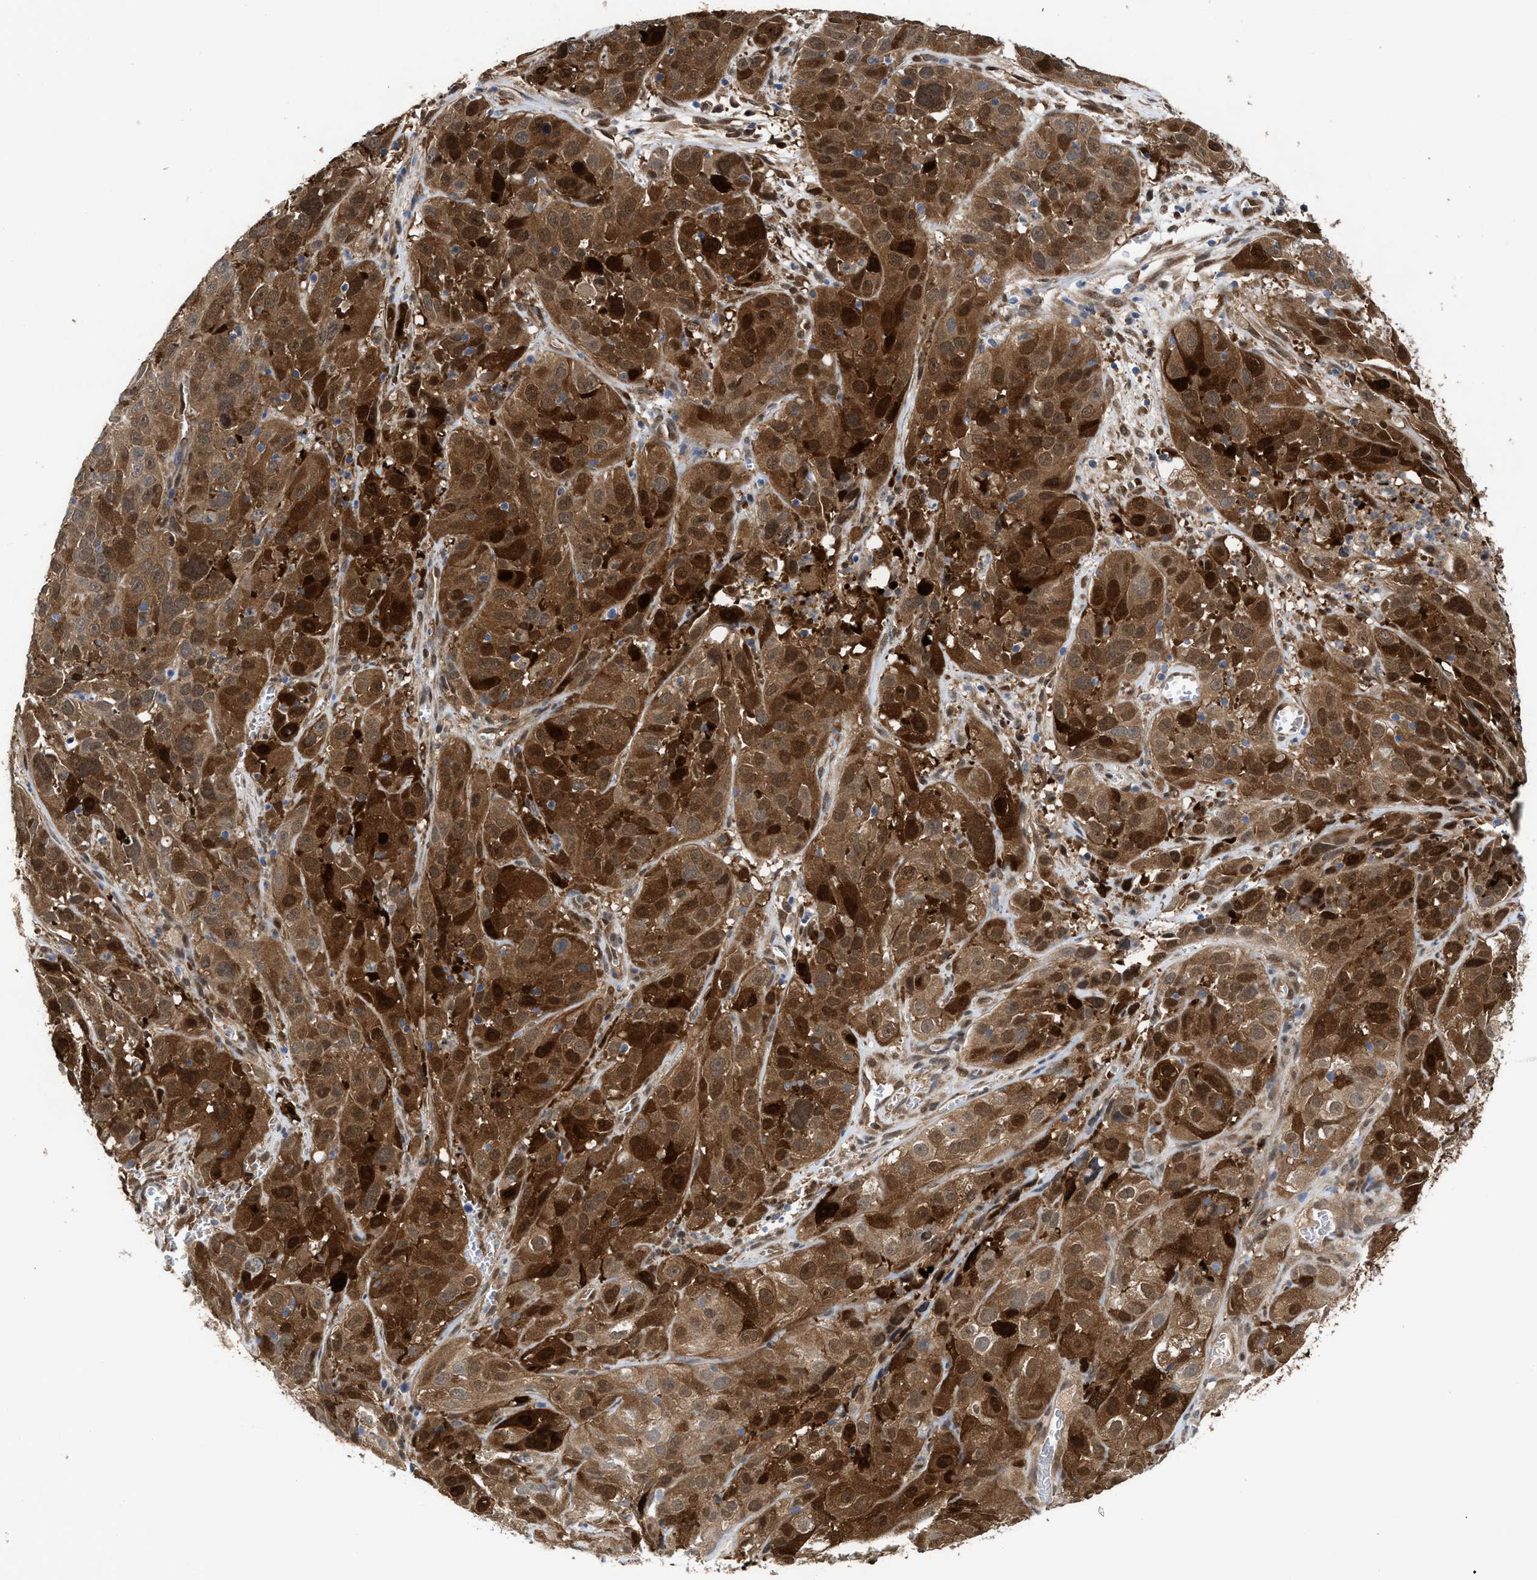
{"staining": {"intensity": "strong", "quantity": ">75%", "location": "cytoplasmic/membranous,nuclear"}, "tissue": "cervical cancer", "cell_type": "Tumor cells", "image_type": "cancer", "snomed": [{"axis": "morphology", "description": "Squamous cell carcinoma, NOS"}, {"axis": "topography", "description": "Cervix"}], "caption": "IHC staining of cervical cancer (squamous cell carcinoma), which demonstrates high levels of strong cytoplasmic/membranous and nuclear positivity in approximately >75% of tumor cells indicating strong cytoplasmic/membranous and nuclear protein staining. The staining was performed using DAB (brown) for protein detection and nuclei were counterstained in hematoxylin (blue).", "gene": "TP53I3", "patient": {"sex": "female", "age": 32}}